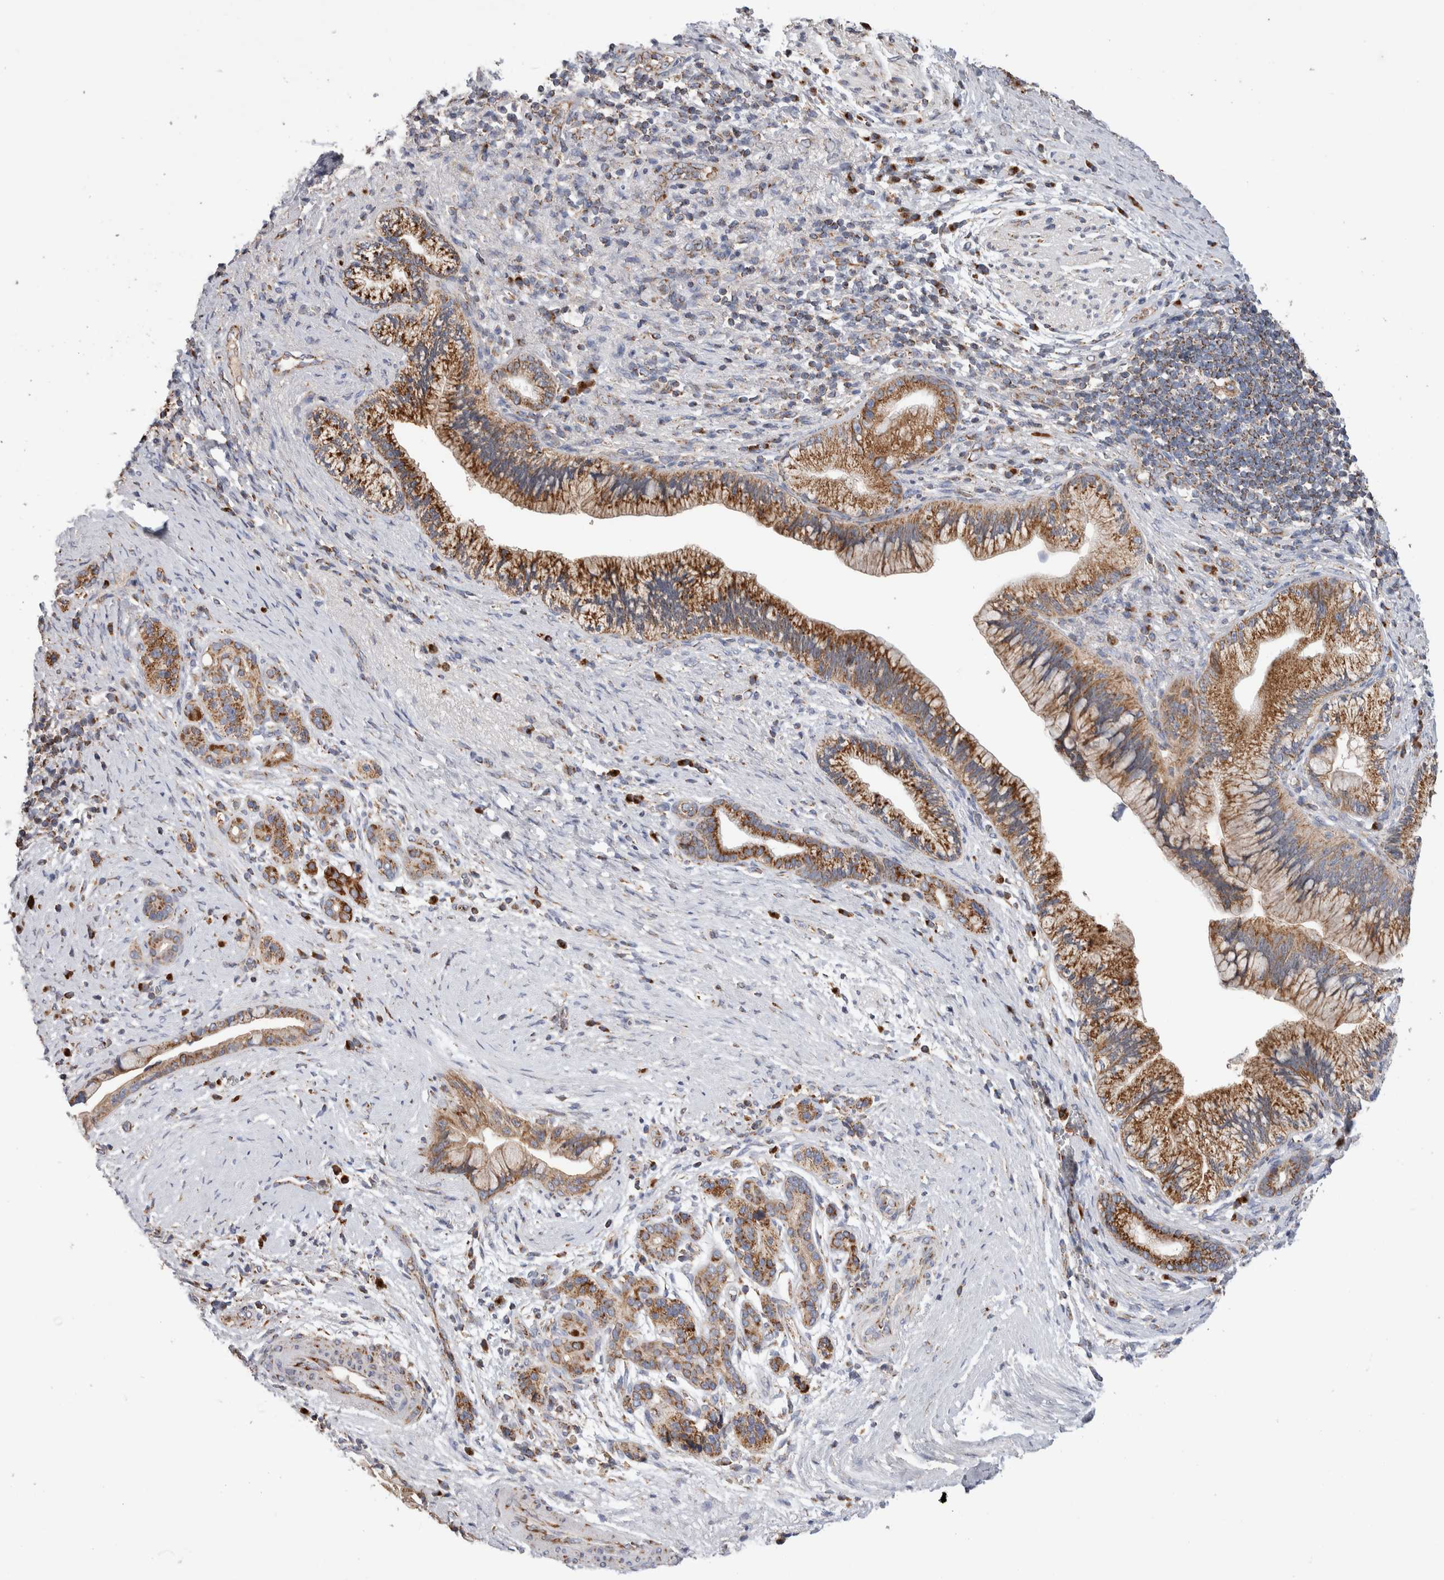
{"staining": {"intensity": "moderate", "quantity": ">75%", "location": "cytoplasmic/membranous"}, "tissue": "pancreatic cancer", "cell_type": "Tumor cells", "image_type": "cancer", "snomed": [{"axis": "morphology", "description": "Adenocarcinoma, NOS"}, {"axis": "topography", "description": "Pancreas"}], "caption": "A brown stain labels moderate cytoplasmic/membranous positivity of a protein in pancreatic cancer tumor cells.", "gene": "IARS2", "patient": {"sex": "male", "age": 59}}